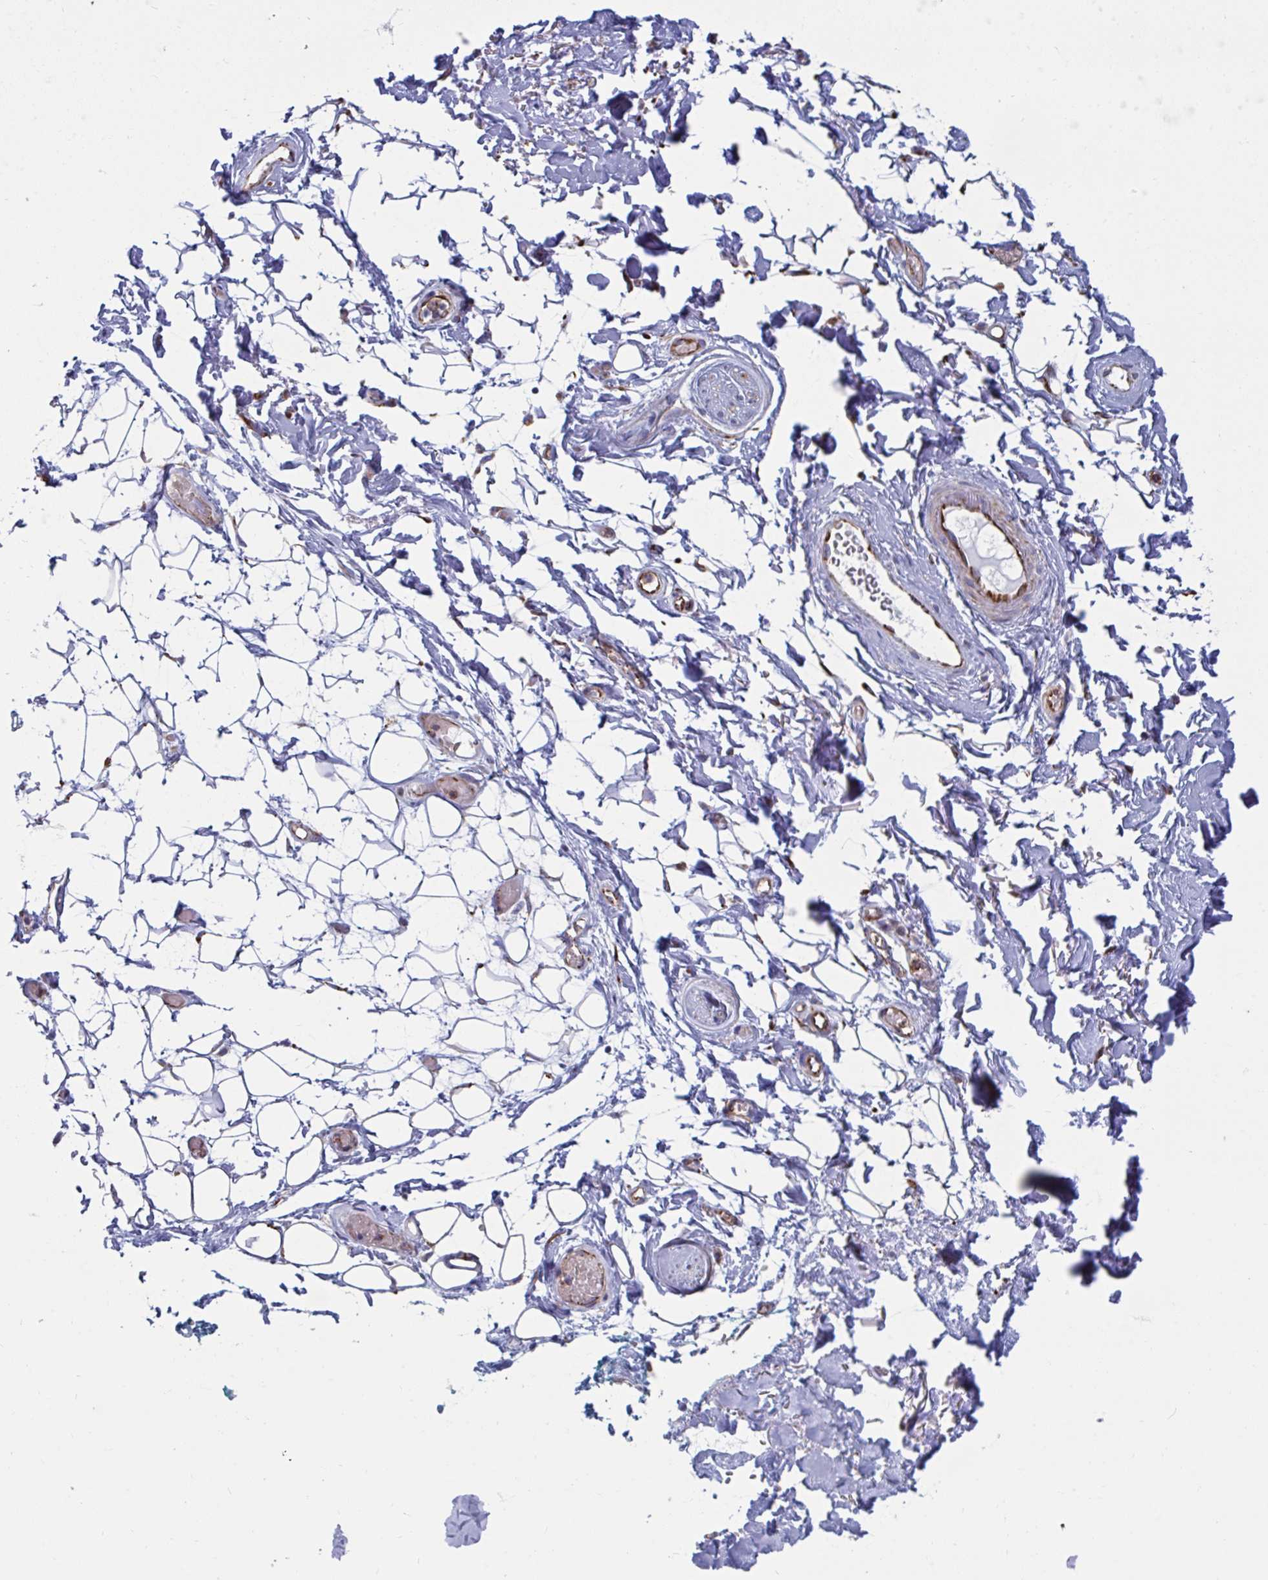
{"staining": {"intensity": "weak", "quantity": "<25%", "location": "cytoplasmic/membranous"}, "tissue": "adipose tissue", "cell_type": "Adipocytes", "image_type": "normal", "snomed": [{"axis": "morphology", "description": "Normal tissue, NOS"}, {"axis": "topography", "description": "Anal"}, {"axis": "topography", "description": "Peripheral nerve tissue"}], "caption": "Immunohistochemistry (IHC) of unremarkable adipose tissue exhibits no positivity in adipocytes. The staining was performed using DAB to visualize the protein expression in brown, while the nuclei were stained in blue with hematoxylin (Magnification: 20x).", "gene": "SLC9A6", "patient": {"sex": "male", "age": 78}}